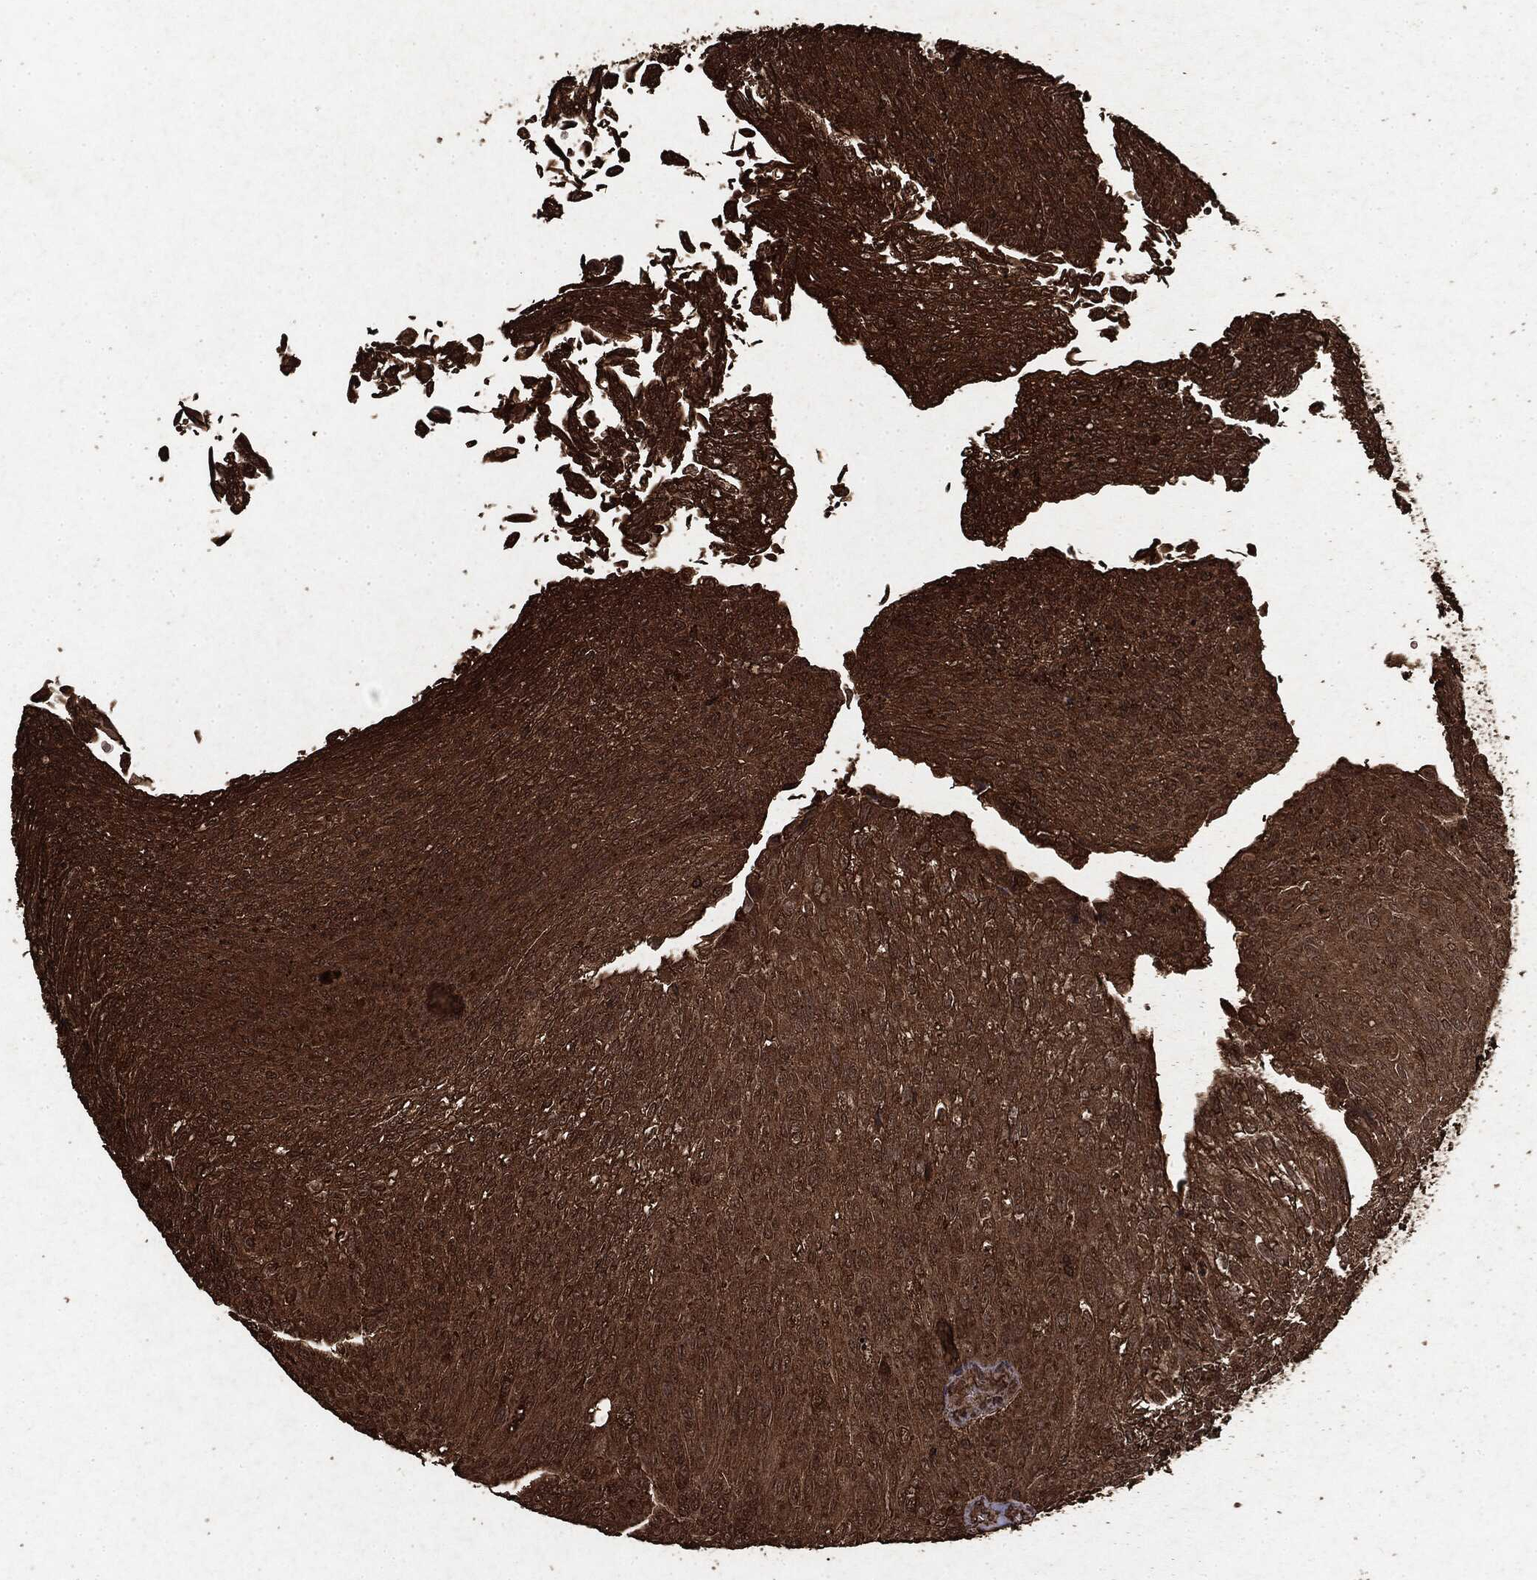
{"staining": {"intensity": "strong", "quantity": ">75%", "location": "cytoplasmic/membranous"}, "tissue": "urothelial cancer", "cell_type": "Tumor cells", "image_type": "cancer", "snomed": [{"axis": "morphology", "description": "Urothelial carcinoma, Low grade"}, {"axis": "topography", "description": "Ureter, NOS"}, {"axis": "topography", "description": "Urinary bladder"}], "caption": "IHC of human urothelial carcinoma (low-grade) reveals high levels of strong cytoplasmic/membranous staining in approximately >75% of tumor cells.", "gene": "ARAF", "patient": {"sex": "male", "age": 78}}